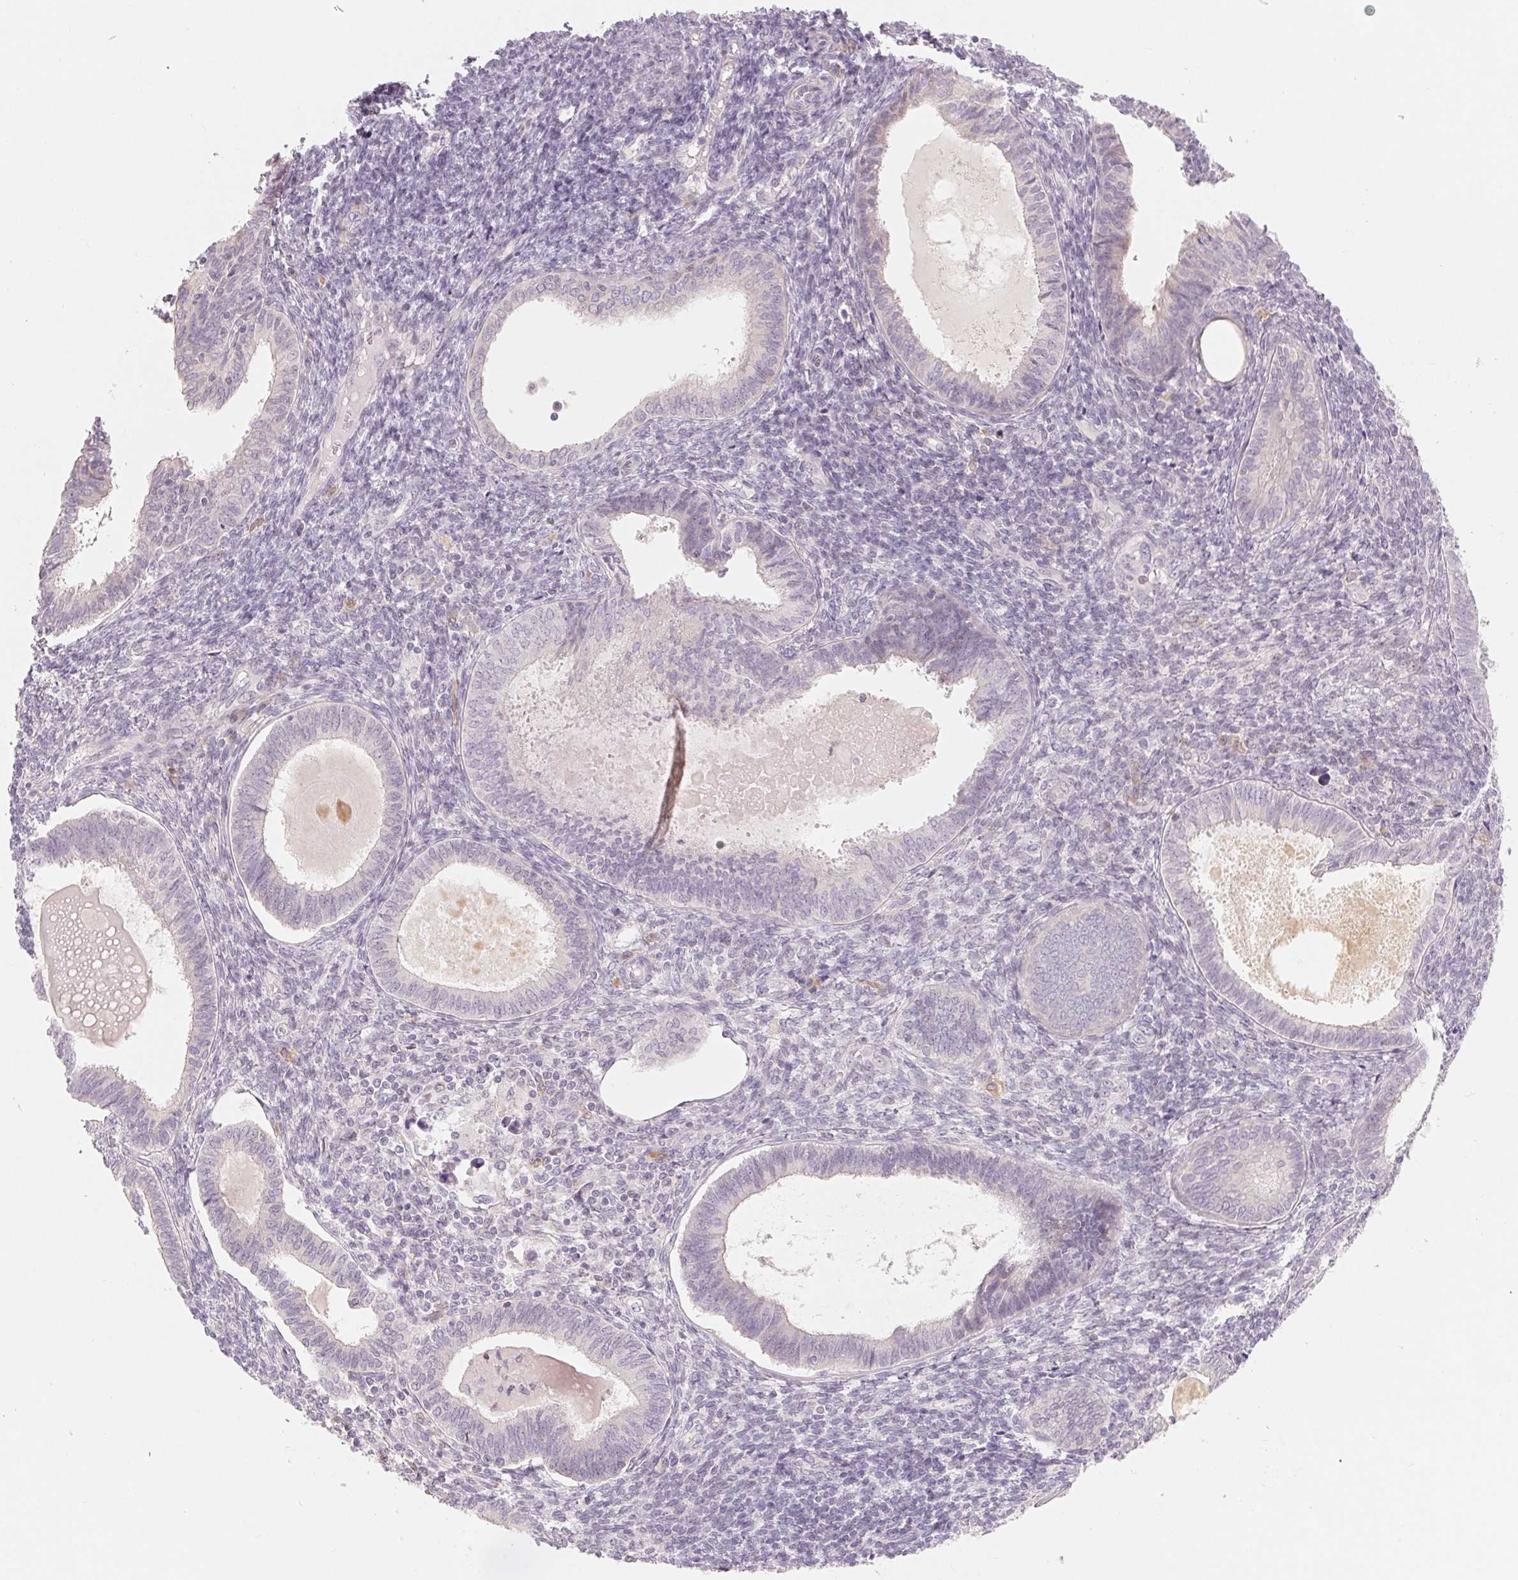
{"staining": {"intensity": "negative", "quantity": "none", "location": "none"}, "tissue": "endometrial cancer", "cell_type": "Tumor cells", "image_type": "cancer", "snomed": [{"axis": "morphology", "description": "Adenocarcinoma, NOS"}, {"axis": "topography", "description": "Uterus"}], "caption": "Micrograph shows no significant protein staining in tumor cells of endometrial cancer (adenocarcinoma).", "gene": "DENND2C", "patient": {"sex": "female", "age": 62}}